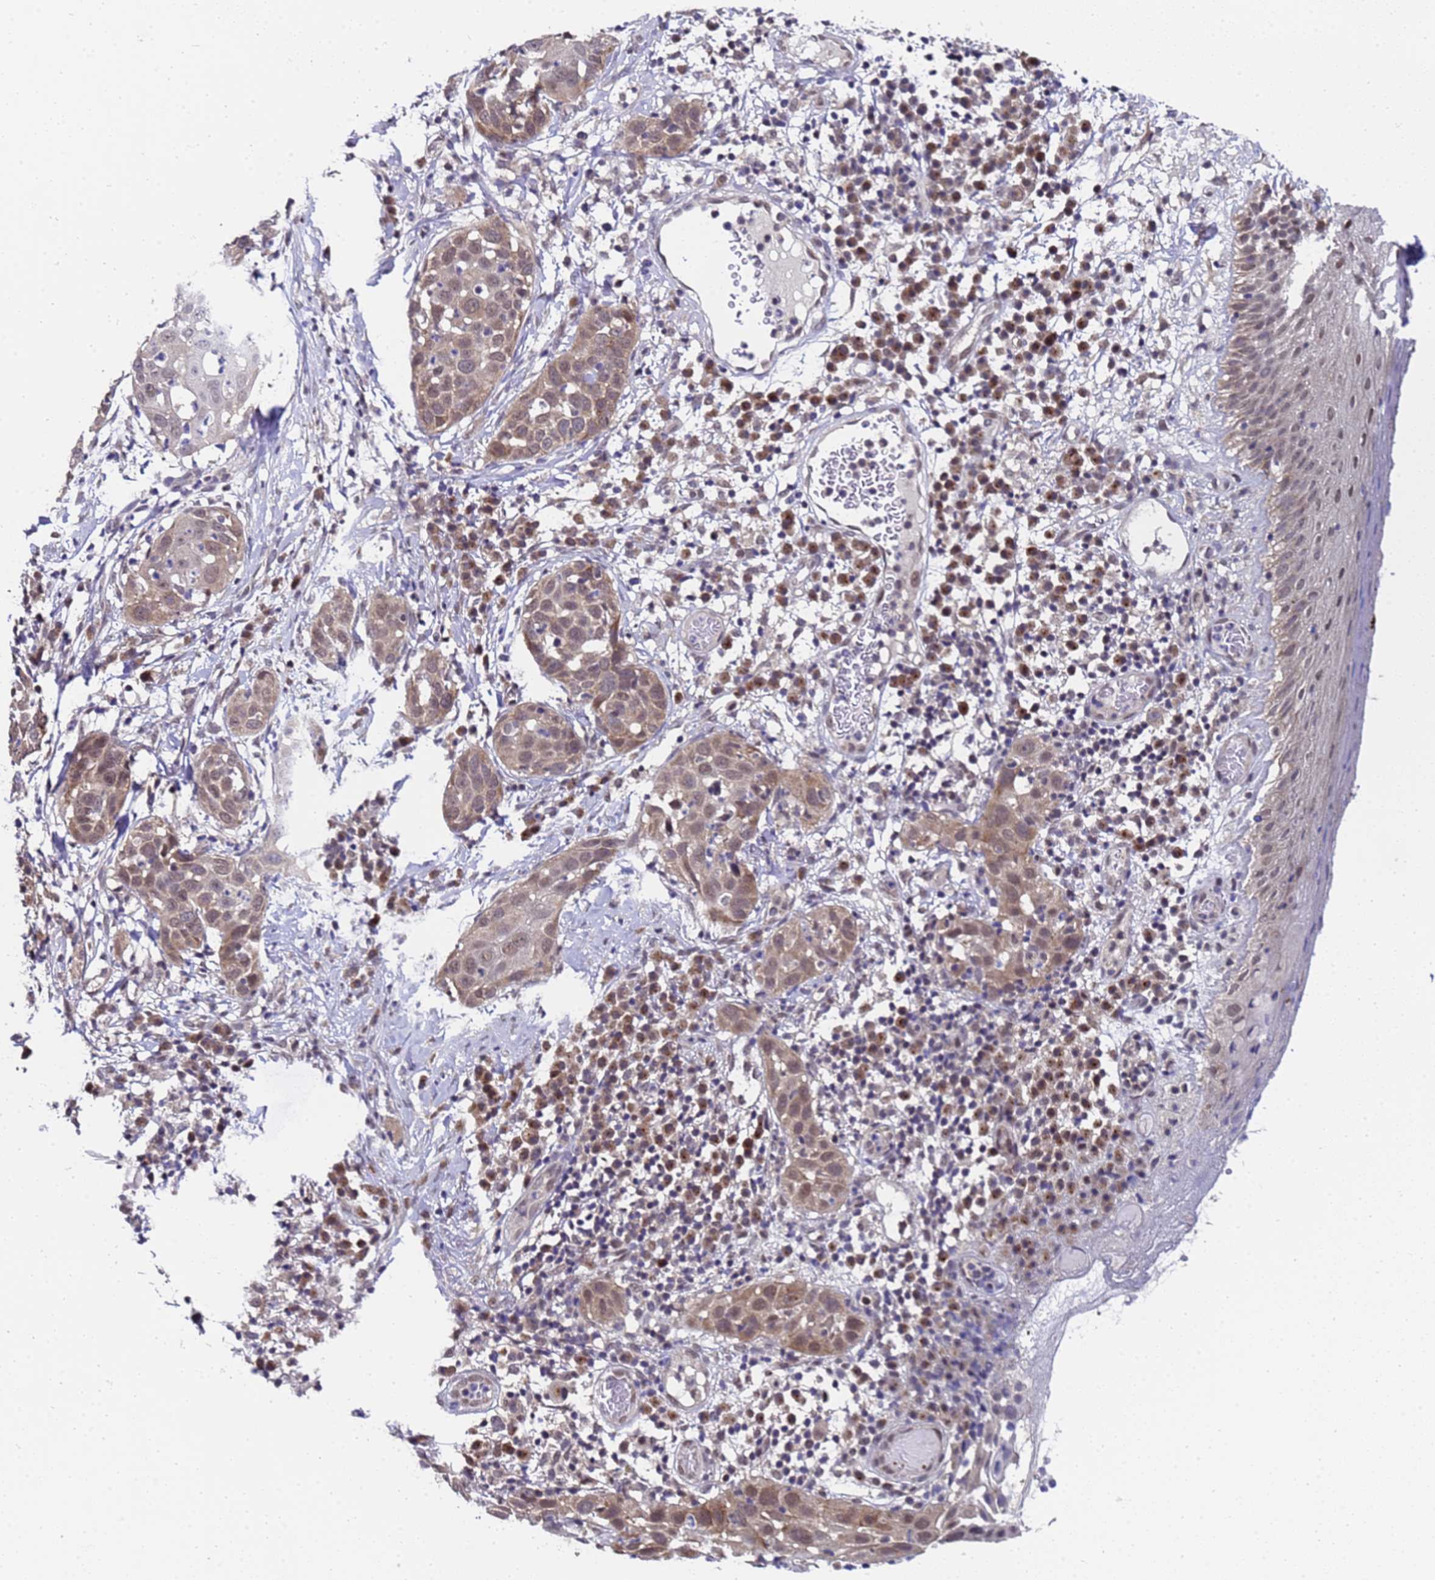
{"staining": {"intensity": "moderate", "quantity": ">75%", "location": "cytoplasmic/membranous,nuclear"}, "tissue": "skin cancer", "cell_type": "Tumor cells", "image_type": "cancer", "snomed": [{"axis": "morphology", "description": "Squamous cell carcinoma, NOS"}, {"axis": "topography", "description": "Skin"}], "caption": "An image of skin cancer stained for a protein exhibits moderate cytoplasmic/membranous and nuclear brown staining in tumor cells.", "gene": "ANAPC13", "patient": {"sex": "female", "age": 44}}